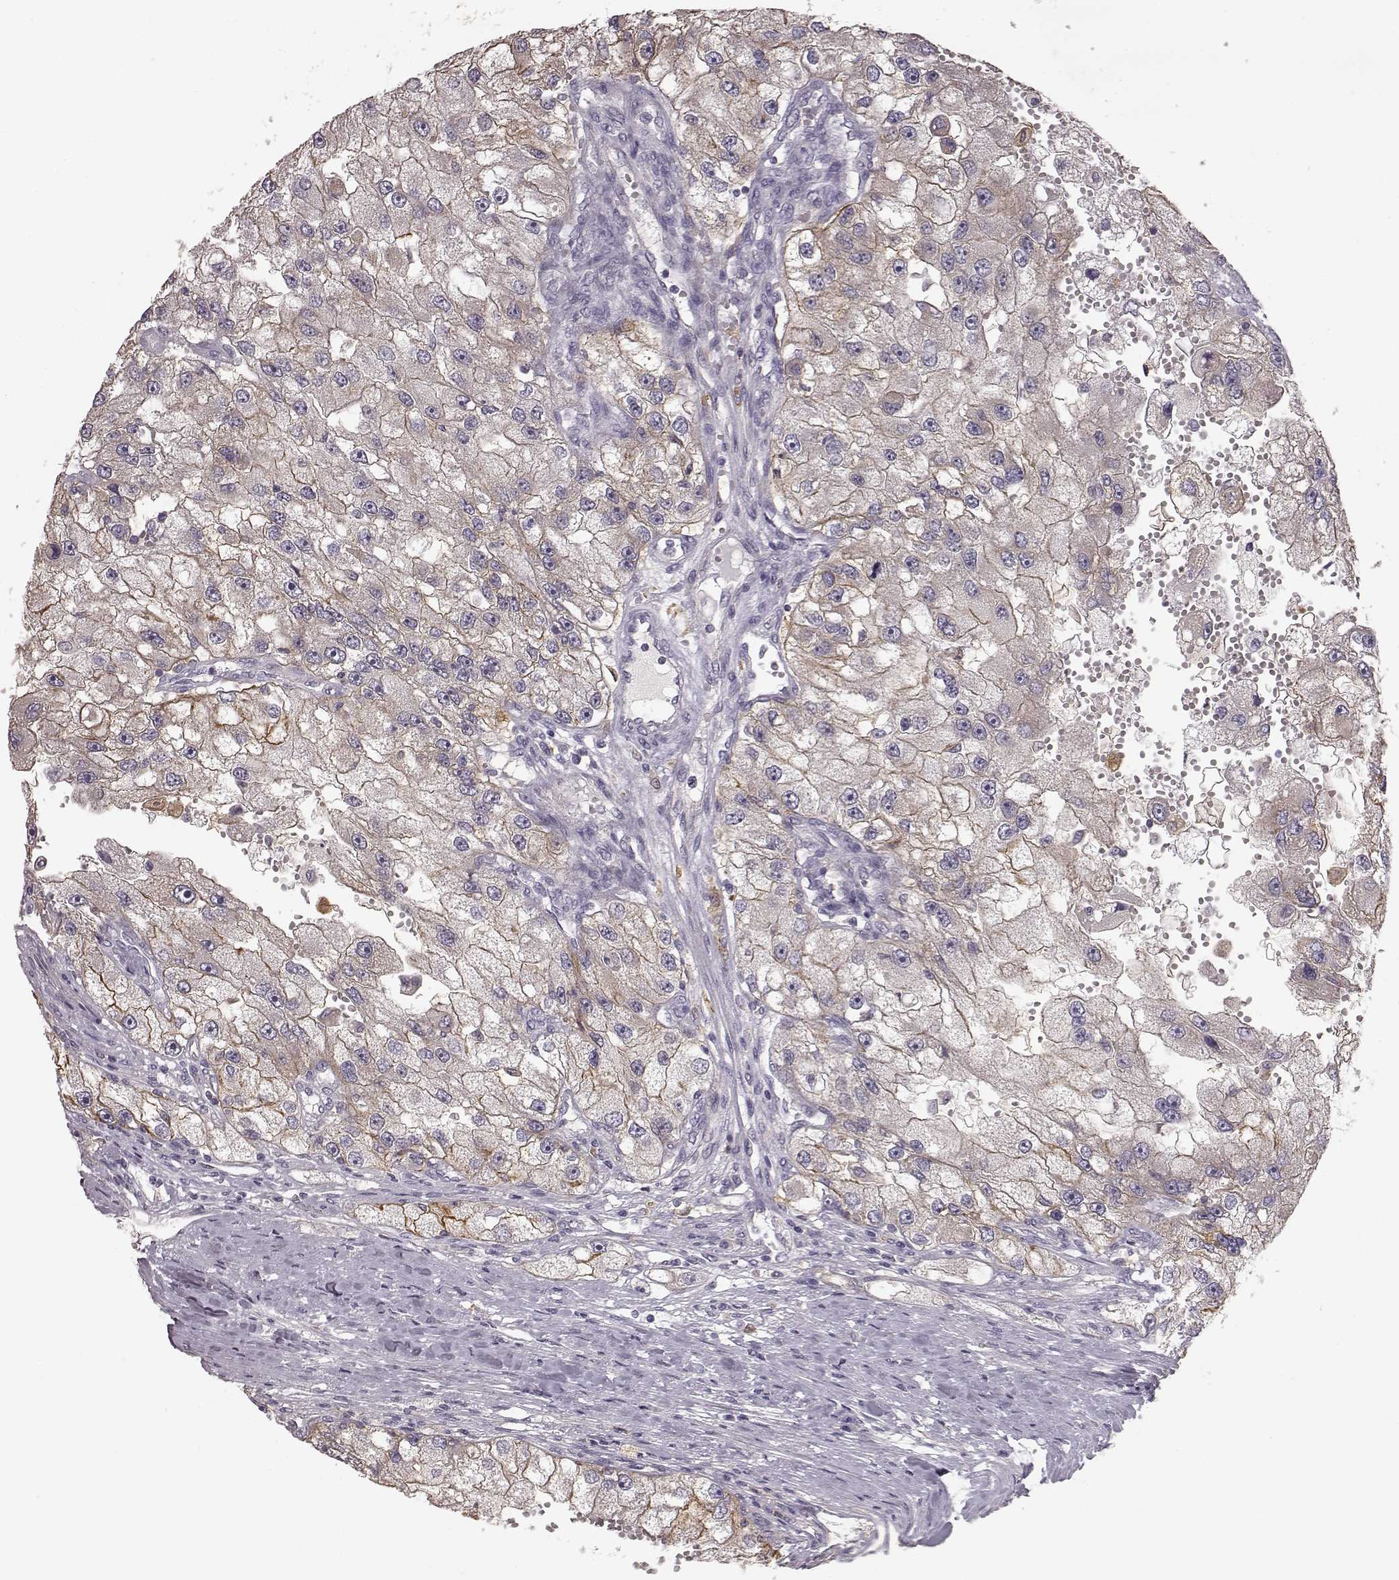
{"staining": {"intensity": "moderate", "quantity": ">75%", "location": "cytoplasmic/membranous"}, "tissue": "renal cancer", "cell_type": "Tumor cells", "image_type": "cancer", "snomed": [{"axis": "morphology", "description": "Adenocarcinoma, NOS"}, {"axis": "topography", "description": "Kidney"}], "caption": "Renal cancer stained with IHC demonstrates moderate cytoplasmic/membranous staining in about >75% of tumor cells.", "gene": "GHR", "patient": {"sex": "male", "age": 63}}